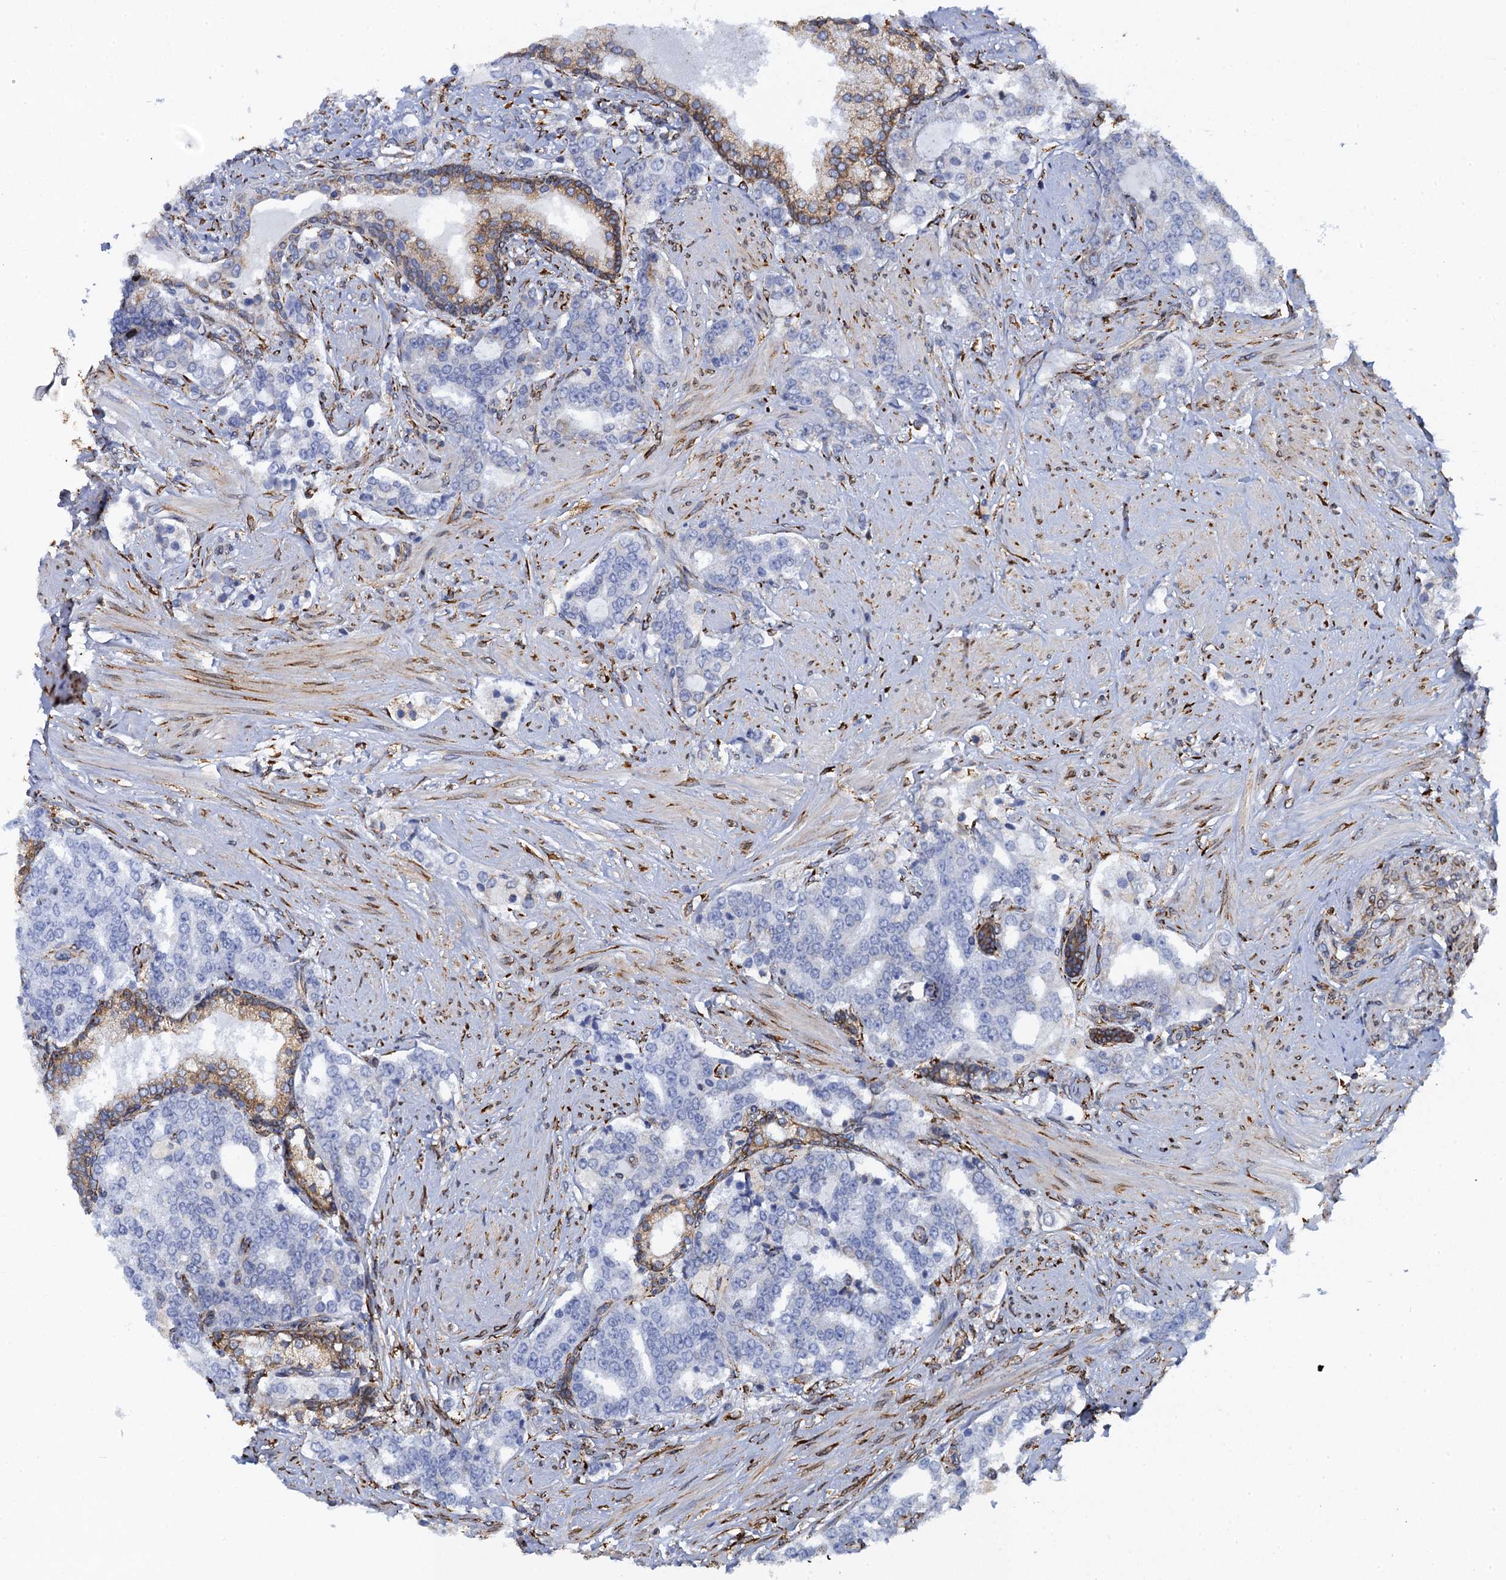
{"staining": {"intensity": "negative", "quantity": "none", "location": "none"}, "tissue": "prostate cancer", "cell_type": "Tumor cells", "image_type": "cancer", "snomed": [{"axis": "morphology", "description": "Adenocarcinoma, High grade"}, {"axis": "topography", "description": "Prostate"}], "caption": "The histopathology image shows no significant expression in tumor cells of prostate high-grade adenocarcinoma.", "gene": "POGLUT3", "patient": {"sex": "male", "age": 64}}